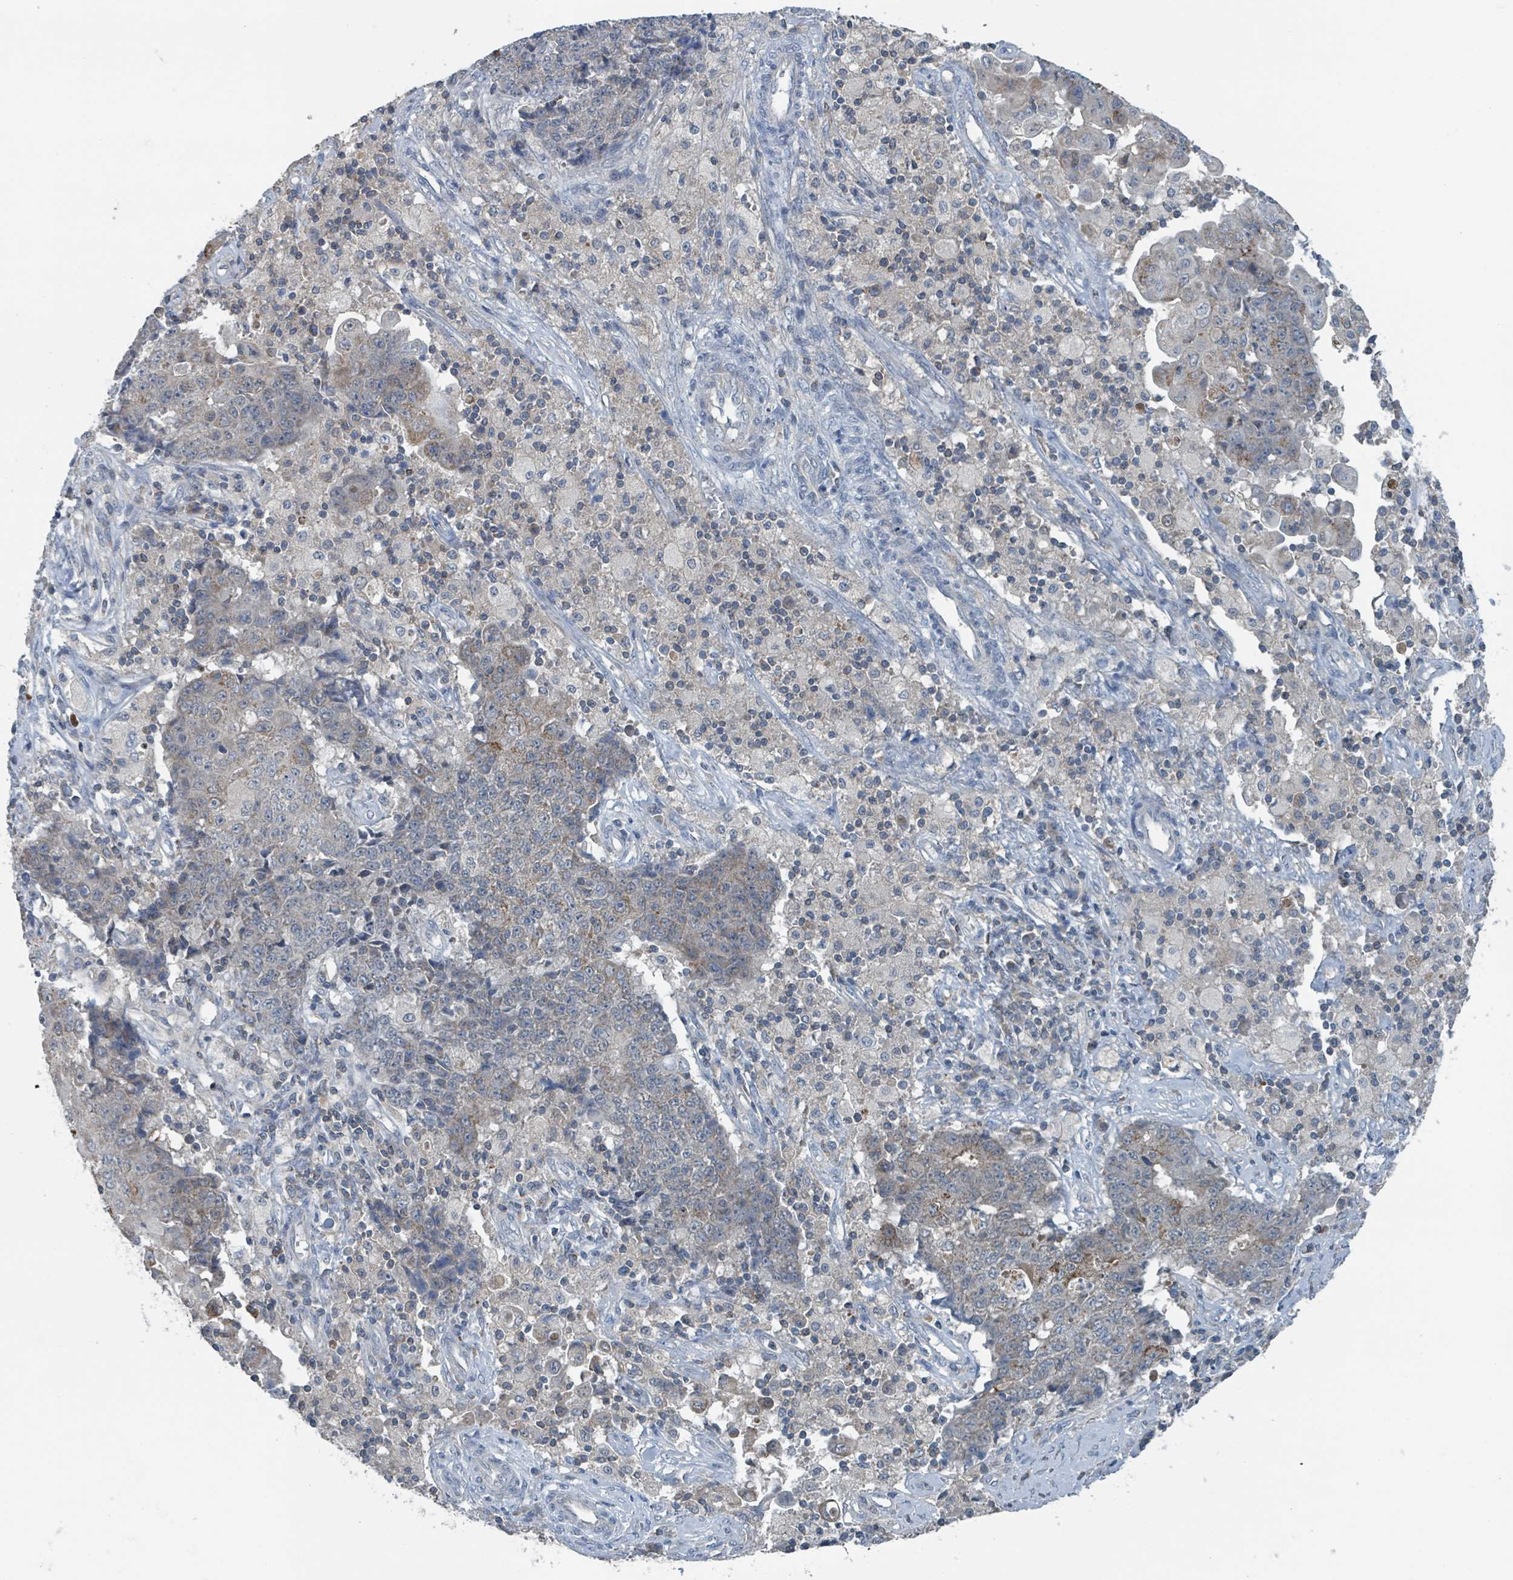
{"staining": {"intensity": "strong", "quantity": "<25%", "location": "cytoplasmic/membranous"}, "tissue": "ovarian cancer", "cell_type": "Tumor cells", "image_type": "cancer", "snomed": [{"axis": "morphology", "description": "Carcinoma, endometroid"}, {"axis": "topography", "description": "Ovary"}], "caption": "Endometroid carcinoma (ovarian) was stained to show a protein in brown. There is medium levels of strong cytoplasmic/membranous positivity in about <25% of tumor cells.", "gene": "ACBD4", "patient": {"sex": "female", "age": 42}}